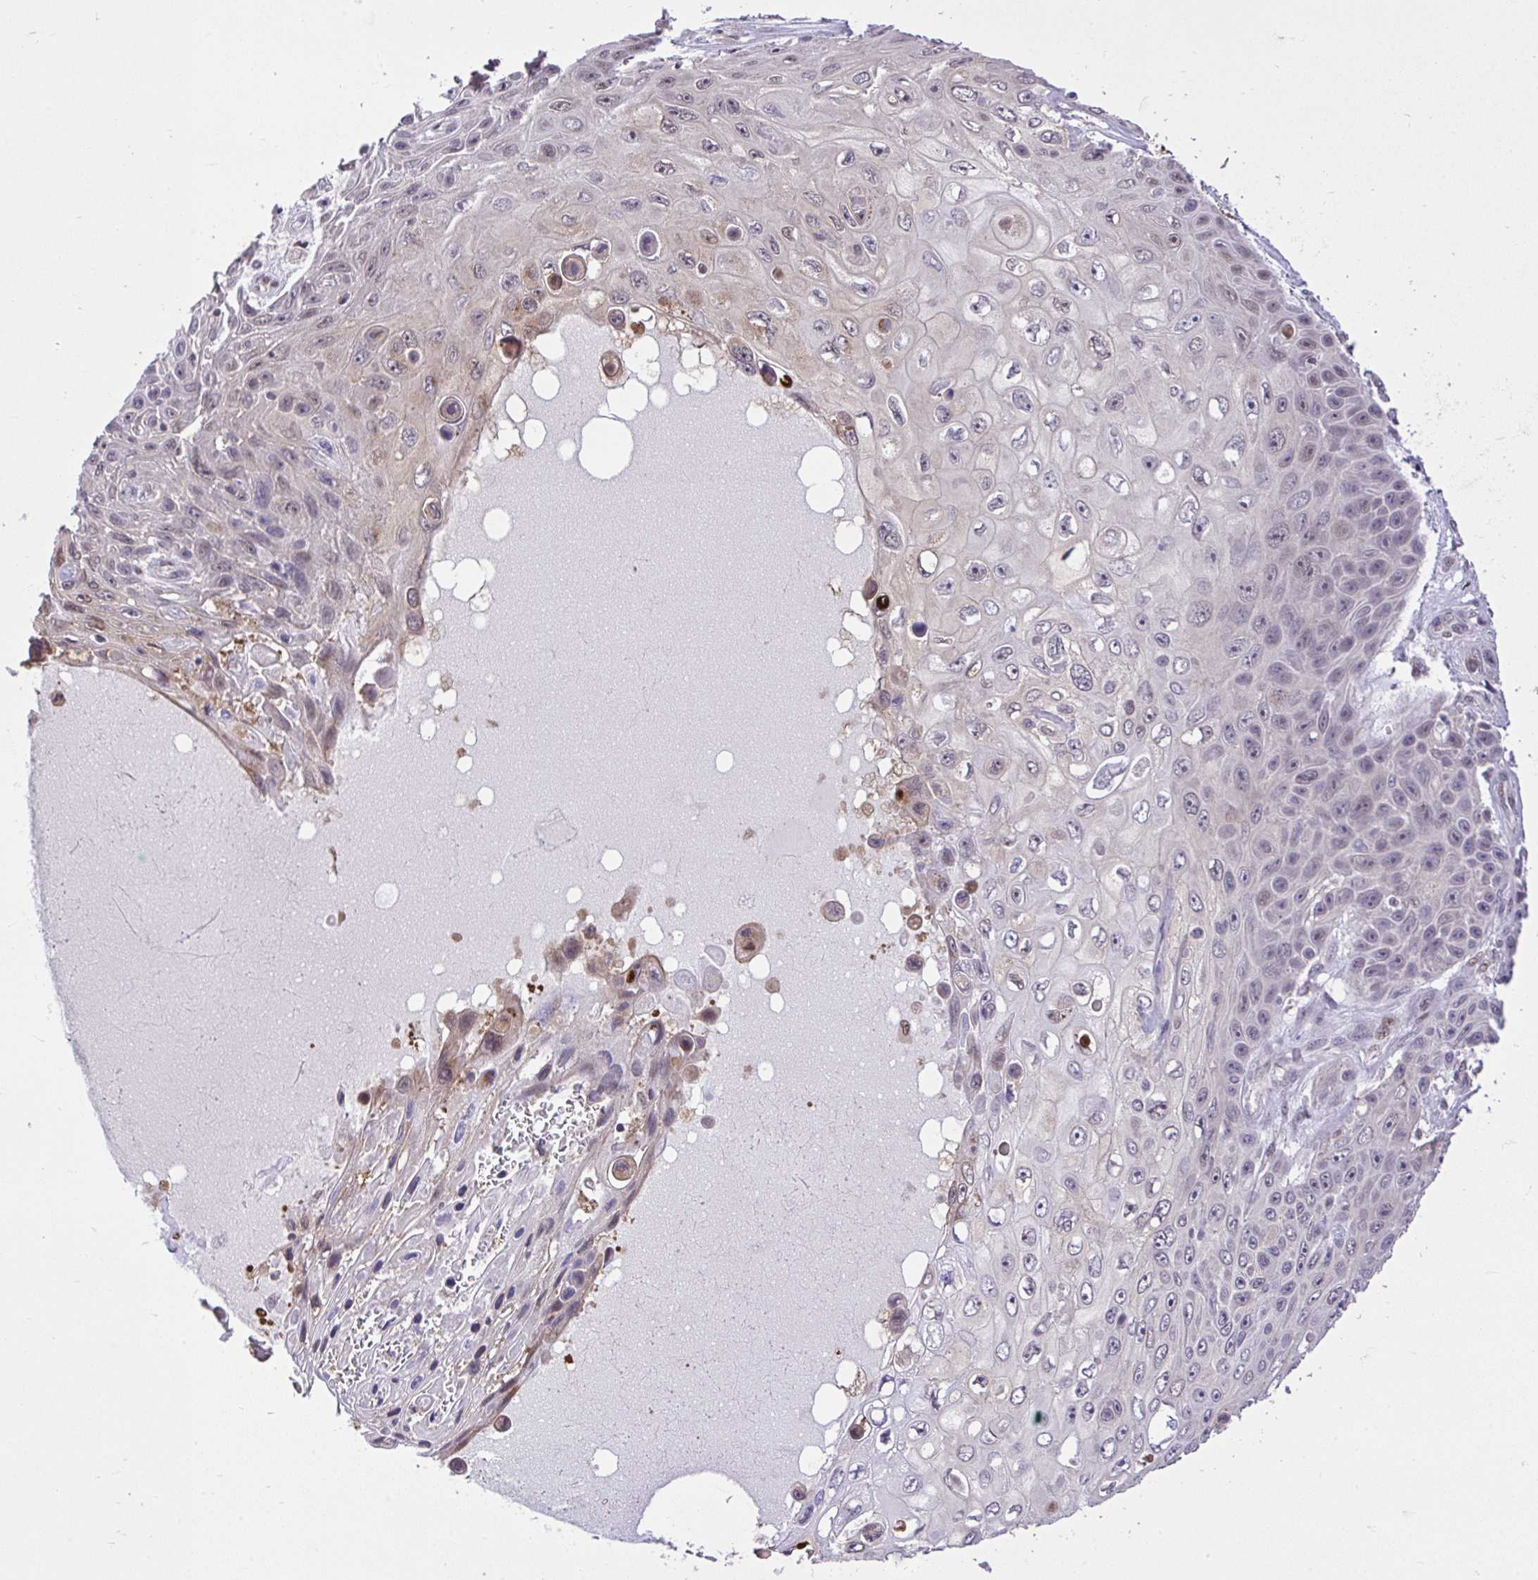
{"staining": {"intensity": "weak", "quantity": "<25%", "location": "cytoplasmic/membranous,nuclear"}, "tissue": "skin cancer", "cell_type": "Tumor cells", "image_type": "cancer", "snomed": [{"axis": "morphology", "description": "Squamous cell carcinoma, NOS"}, {"axis": "topography", "description": "Skin"}], "caption": "Photomicrograph shows no protein staining in tumor cells of skin cancer tissue. Brightfield microscopy of immunohistochemistry stained with DAB (brown) and hematoxylin (blue), captured at high magnification.", "gene": "GLIS3", "patient": {"sex": "male", "age": 82}}